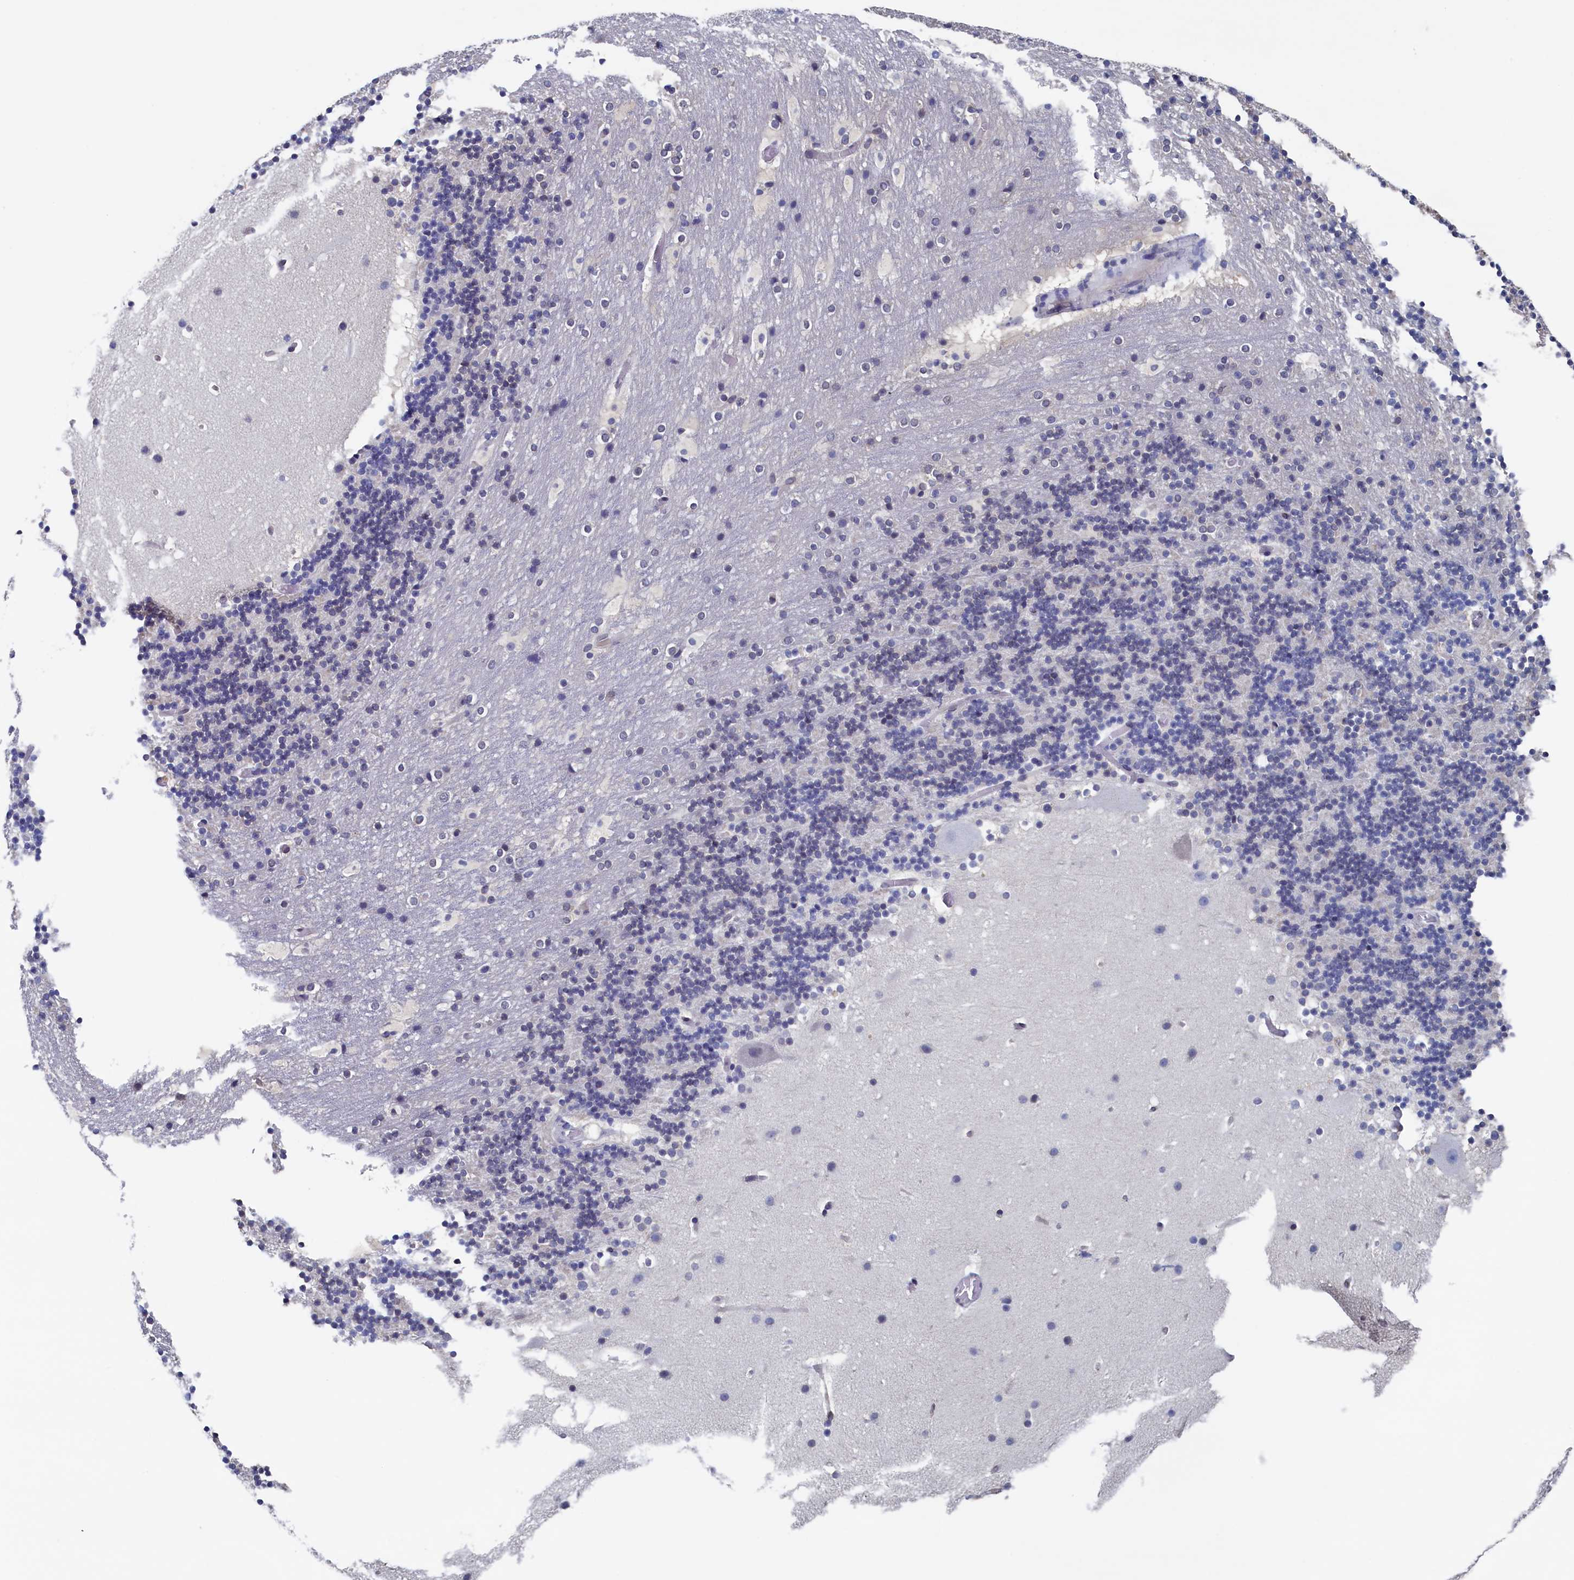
{"staining": {"intensity": "negative", "quantity": "none", "location": "none"}, "tissue": "cerebellum", "cell_type": "Cells in granular layer", "image_type": "normal", "snomed": [{"axis": "morphology", "description": "Normal tissue, NOS"}, {"axis": "topography", "description": "Cerebellum"}], "caption": "DAB immunohistochemical staining of benign human cerebellum demonstrates no significant expression in cells in granular layer. (Brightfield microscopy of DAB immunohistochemistry at high magnification).", "gene": "C11orf54", "patient": {"sex": "male", "age": 57}}